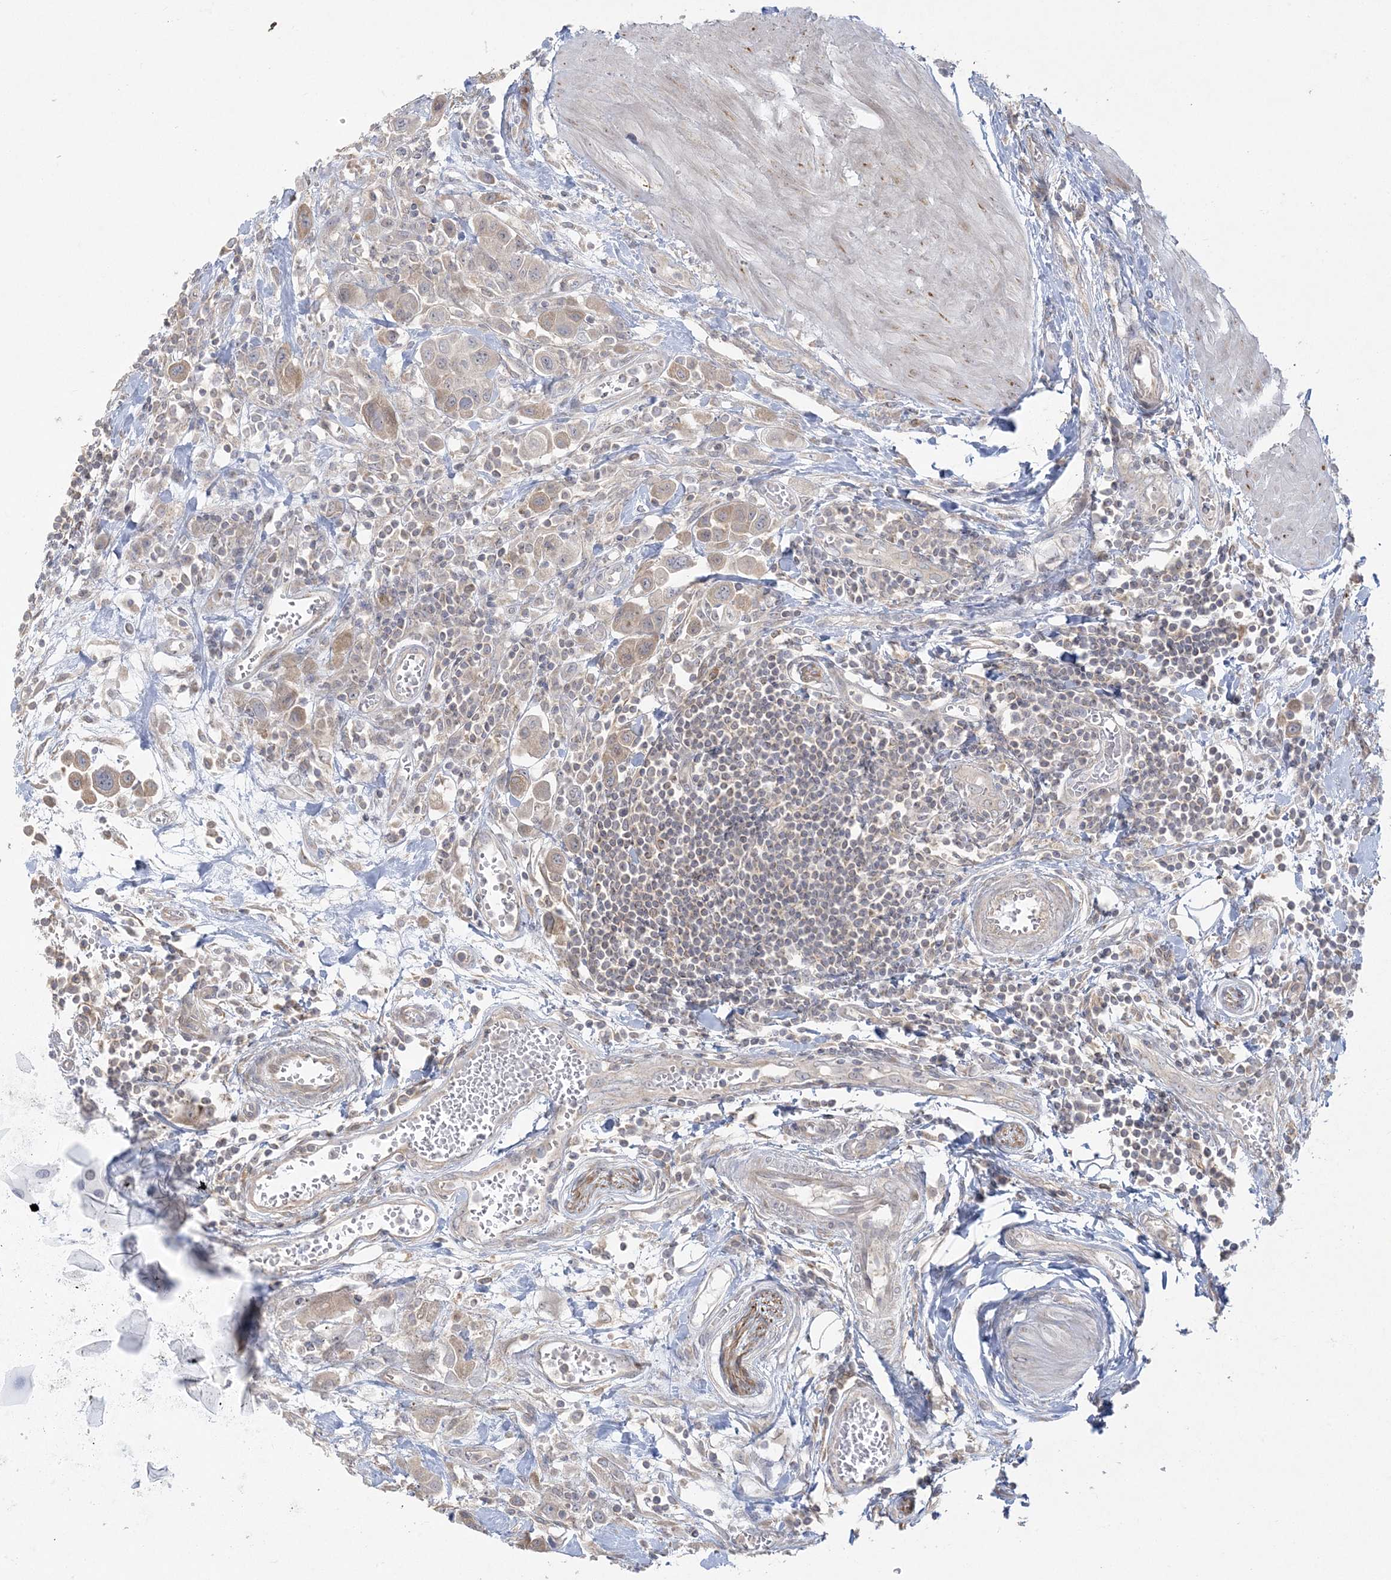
{"staining": {"intensity": "weak", "quantity": ">75%", "location": "cytoplasmic/membranous"}, "tissue": "urothelial cancer", "cell_type": "Tumor cells", "image_type": "cancer", "snomed": [{"axis": "morphology", "description": "Urothelial carcinoma, High grade"}, {"axis": "topography", "description": "Urinary bladder"}], "caption": "An immunohistochemistry (IHC) photomicrograph of neoplastic tissue is shown. Protein staining in brown shows weak cytoplasmic/membranous positivity in urothelial cancer within tumor cells.", "gene": "ZC3H6", "patient": {"sex": "male", "age": 50}}